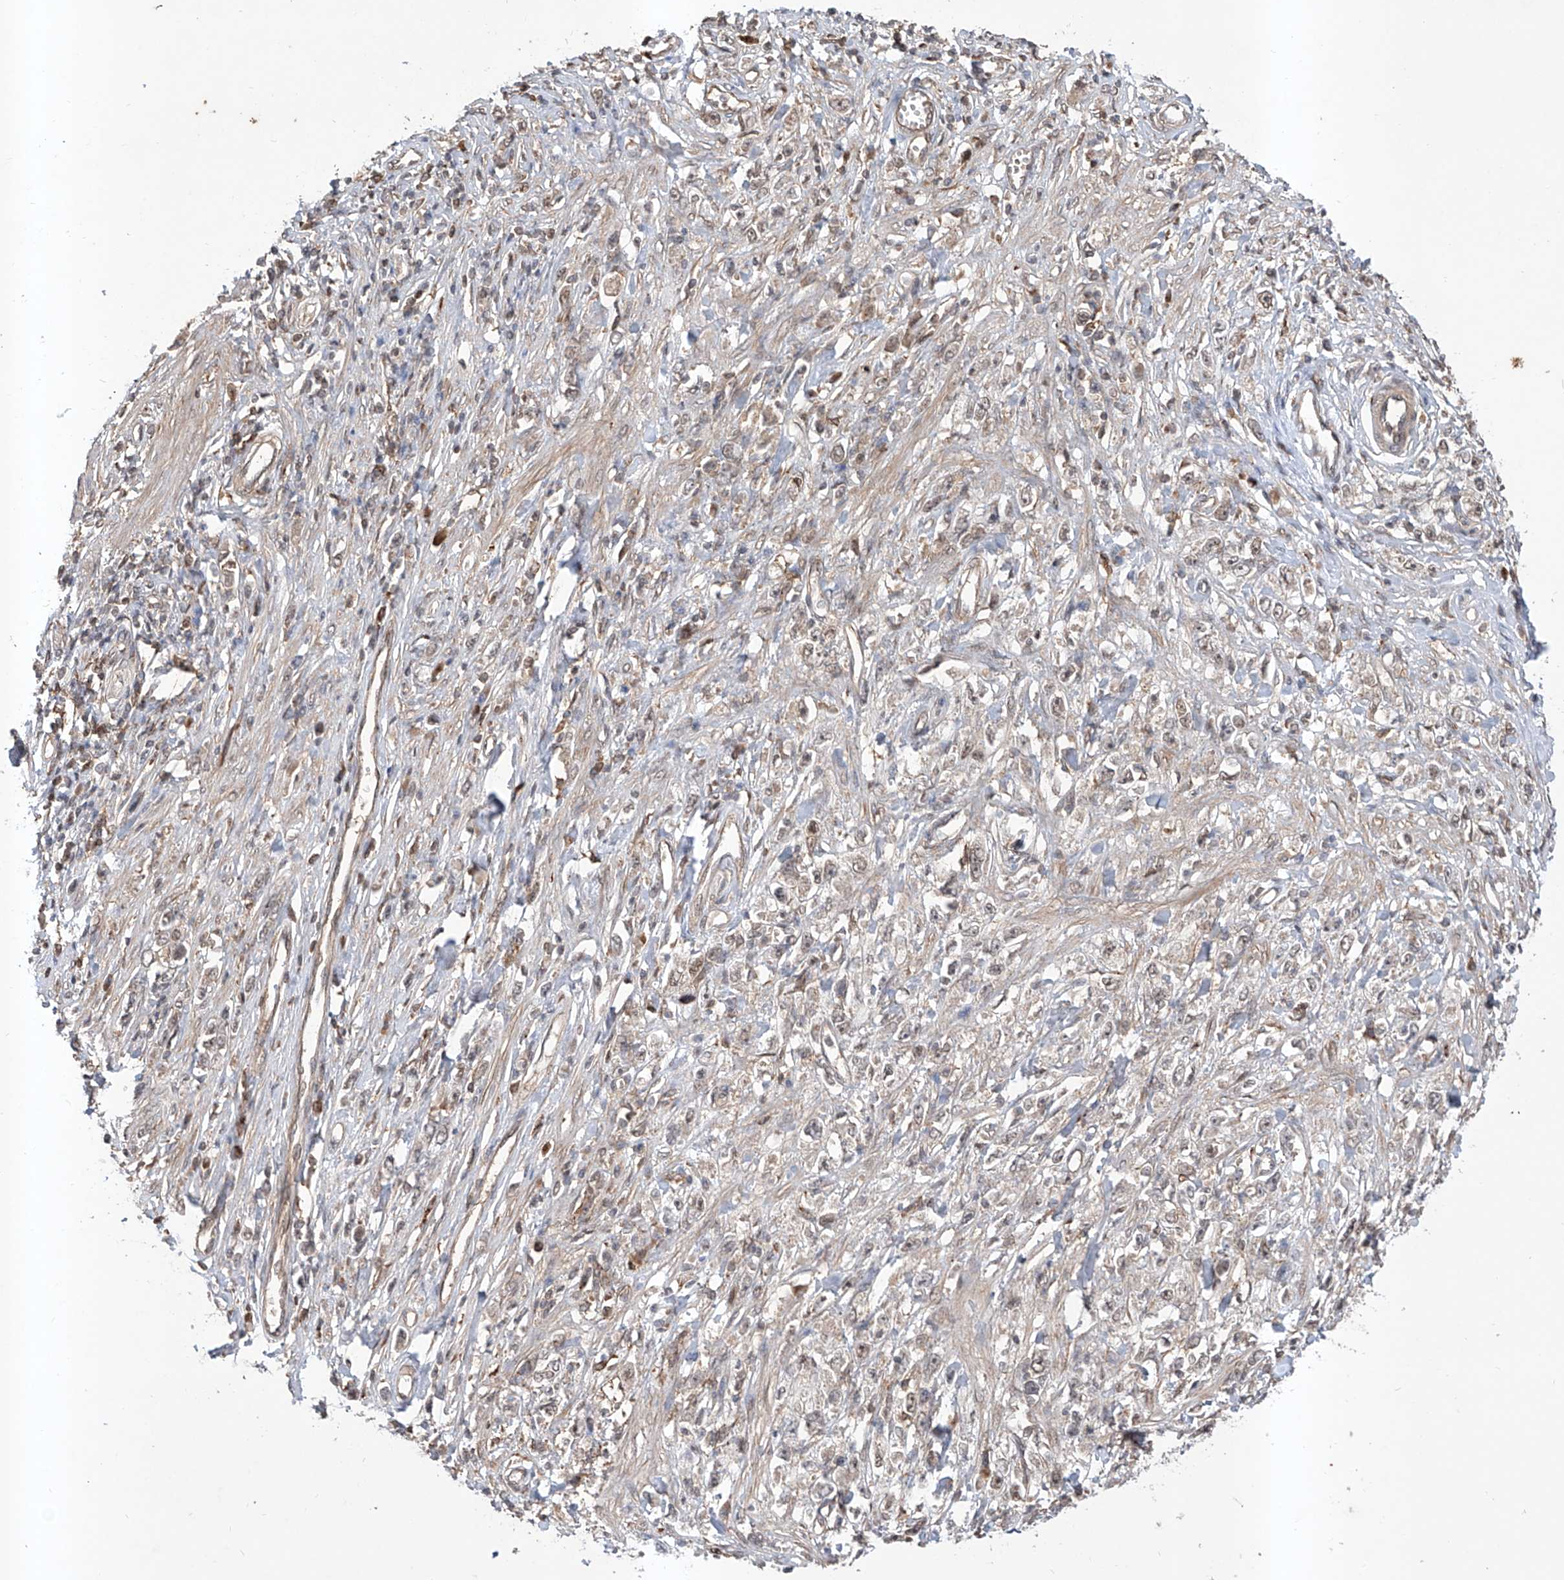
{"staining": {"intensity": "weak", "quantity": "<25%", "location": "cytoplasmic/membranous,nuclear"}, "tissue": "stomach cancer", "cell_type": "Tumor cells", "image_type": "cancer", "snomed": [{"axis": "morphology", "description": "Adenocarcinoma, NOS"}, {"axis": "topography", "description": "Stomach"}], "caption": "An image of adenocarcinoma (stomach) stained for a protein demonstrates no brown staining in tumor cells.", "gene": "HOXC8", "patient": {"sex": "female", "age": 59}}